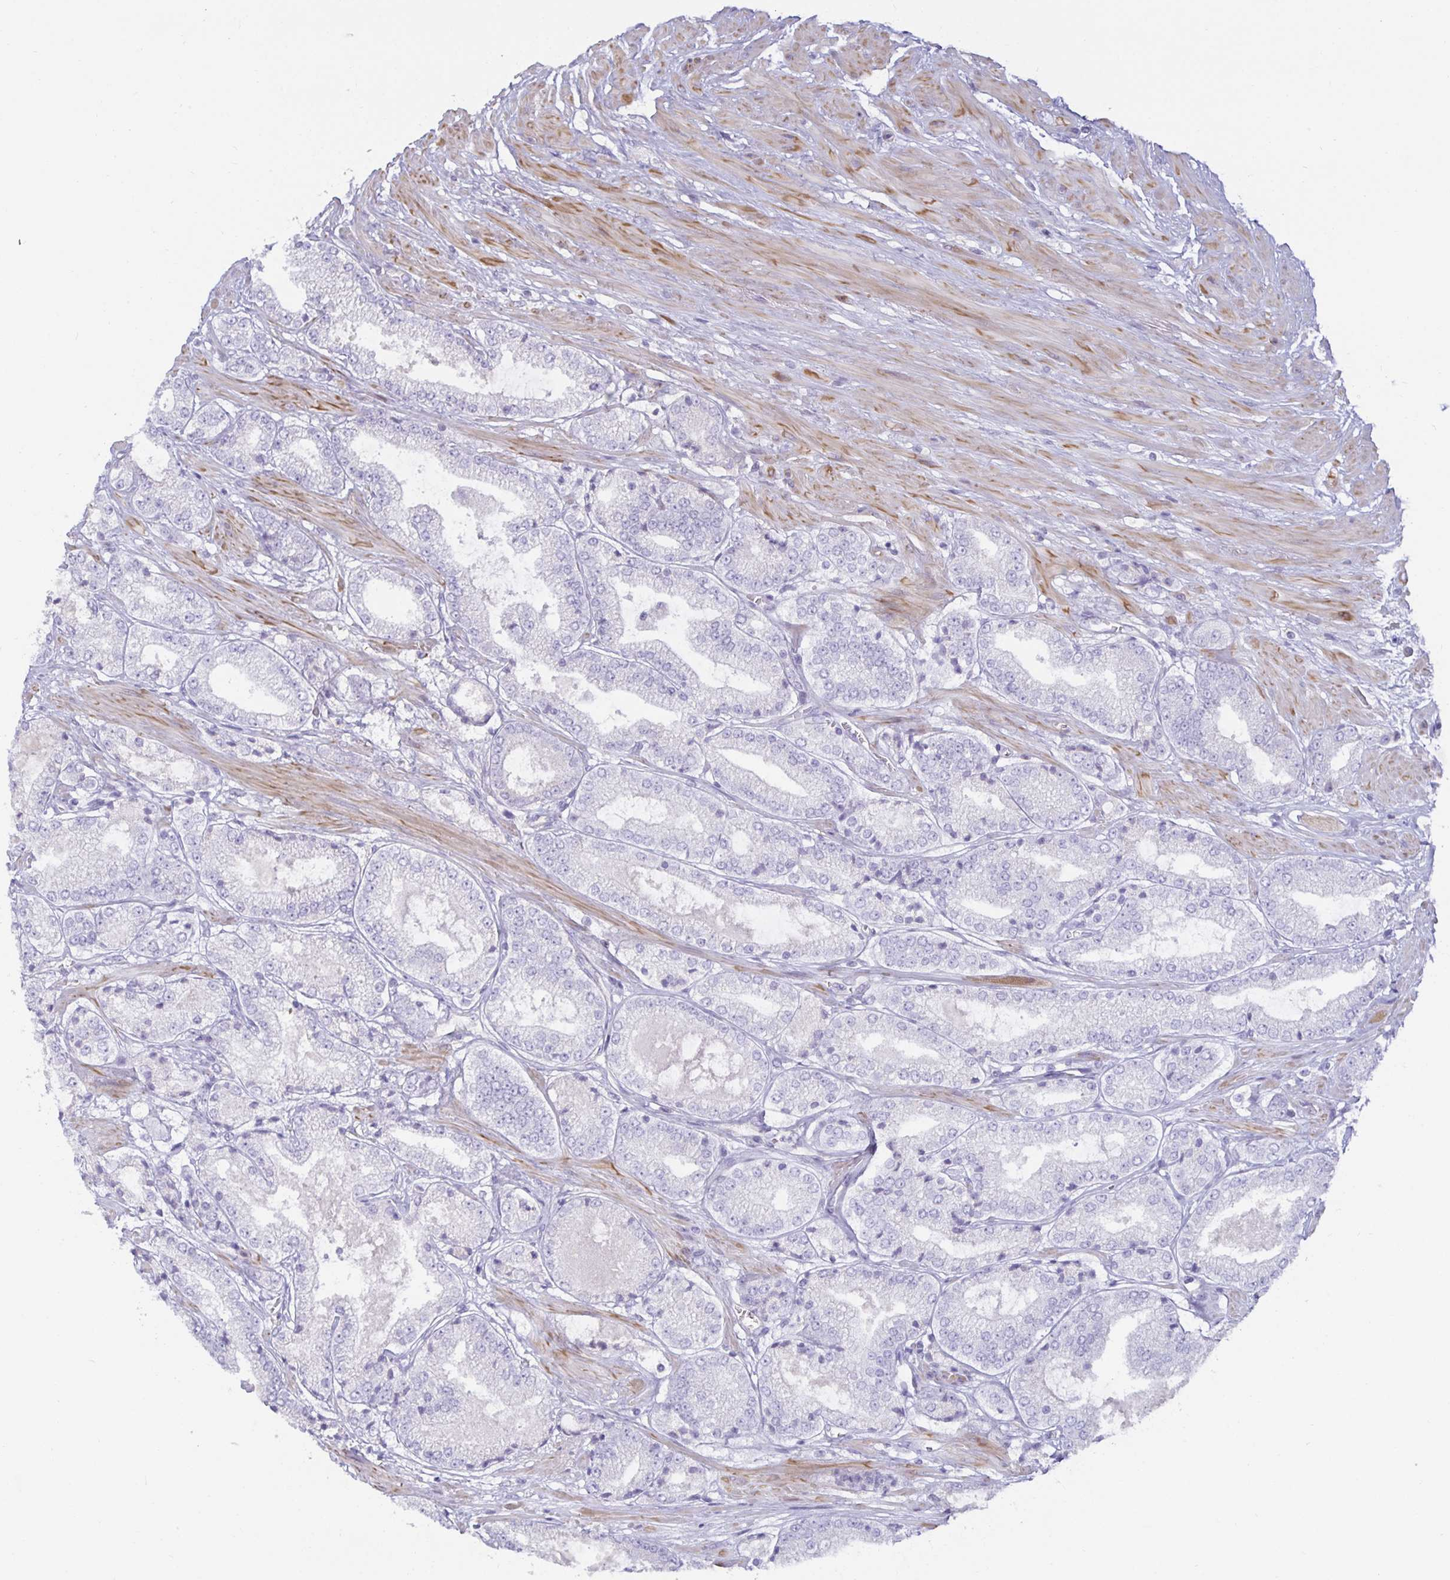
{"staining": {"intensity": "negative", "quantity": "none", "location": "none"}, "tissue": "prostate cancer", "cell_type": "Tumor cells", "image_type": "cancer", "snomed": [{"axis": "morphology", "description": "Adenocarcinoma, High grade"}, {"axis": "topography", "description": "Prostate"}], "caption": "DAB immunohistochemical staining of prostate high-grade adenocarcinoma reveals no significant expression in tumor cells.", "gene": "SPAG4", "patient": {"sex": "male", "age": 64}}